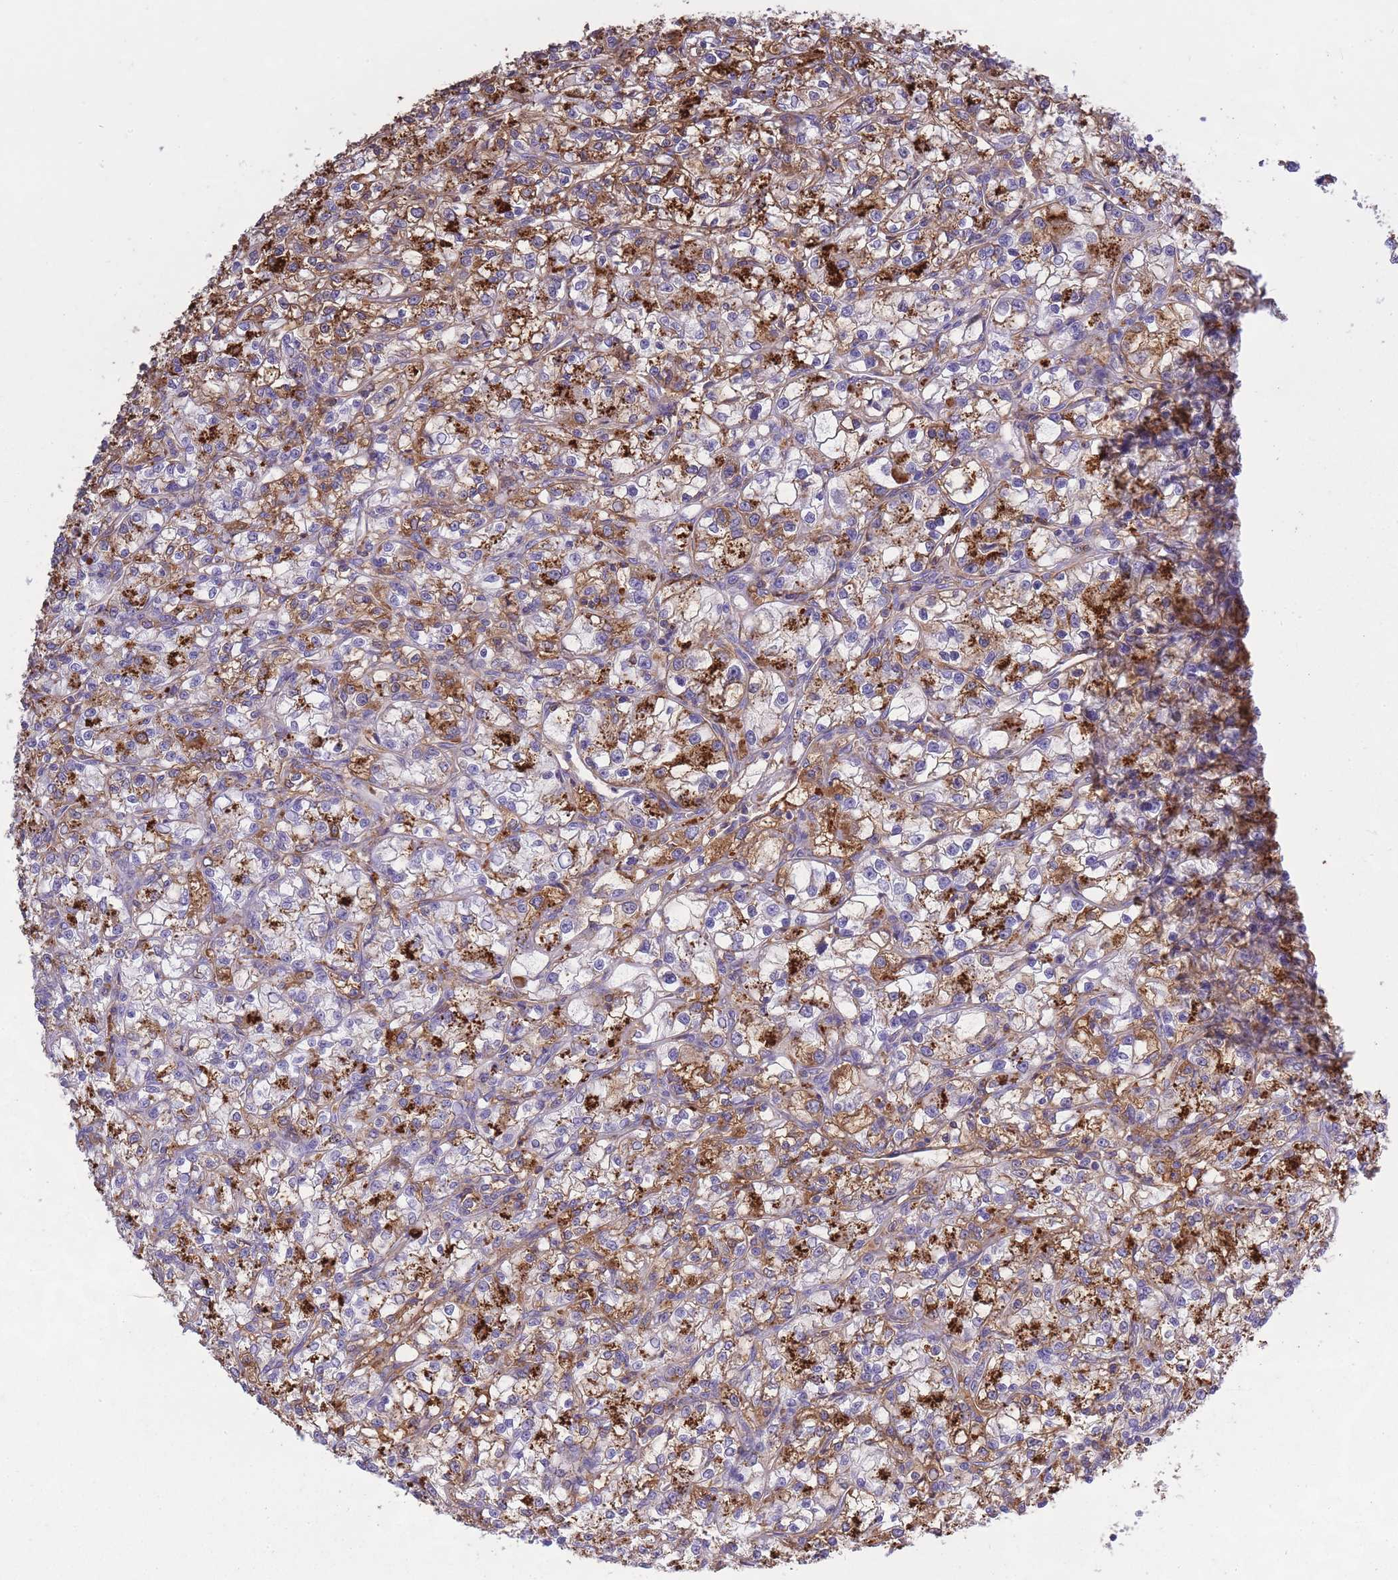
{"staining": {"intensity": "strong", "quantity": ">75%", "location": "cytoplasmic/membranous"}, "tissue": "renal cancer", "cell_type": "Tumor cells", "image_type": "cancer", "snomed": [{"axis": "morphology", "description": "Adenocarcinoma, NOS"}, {"axis": "topography", "description": "Kidney"}], "caption": "This micrograph reveals immunohistochemistry staining of renal cancer (adenocarcinoma), with high strong cytoplasmic/membranous expression in approximately >75% of tumor cells.", "gene": "IGKV1D-42", "patient": {"sex": "female", "age": 59}}